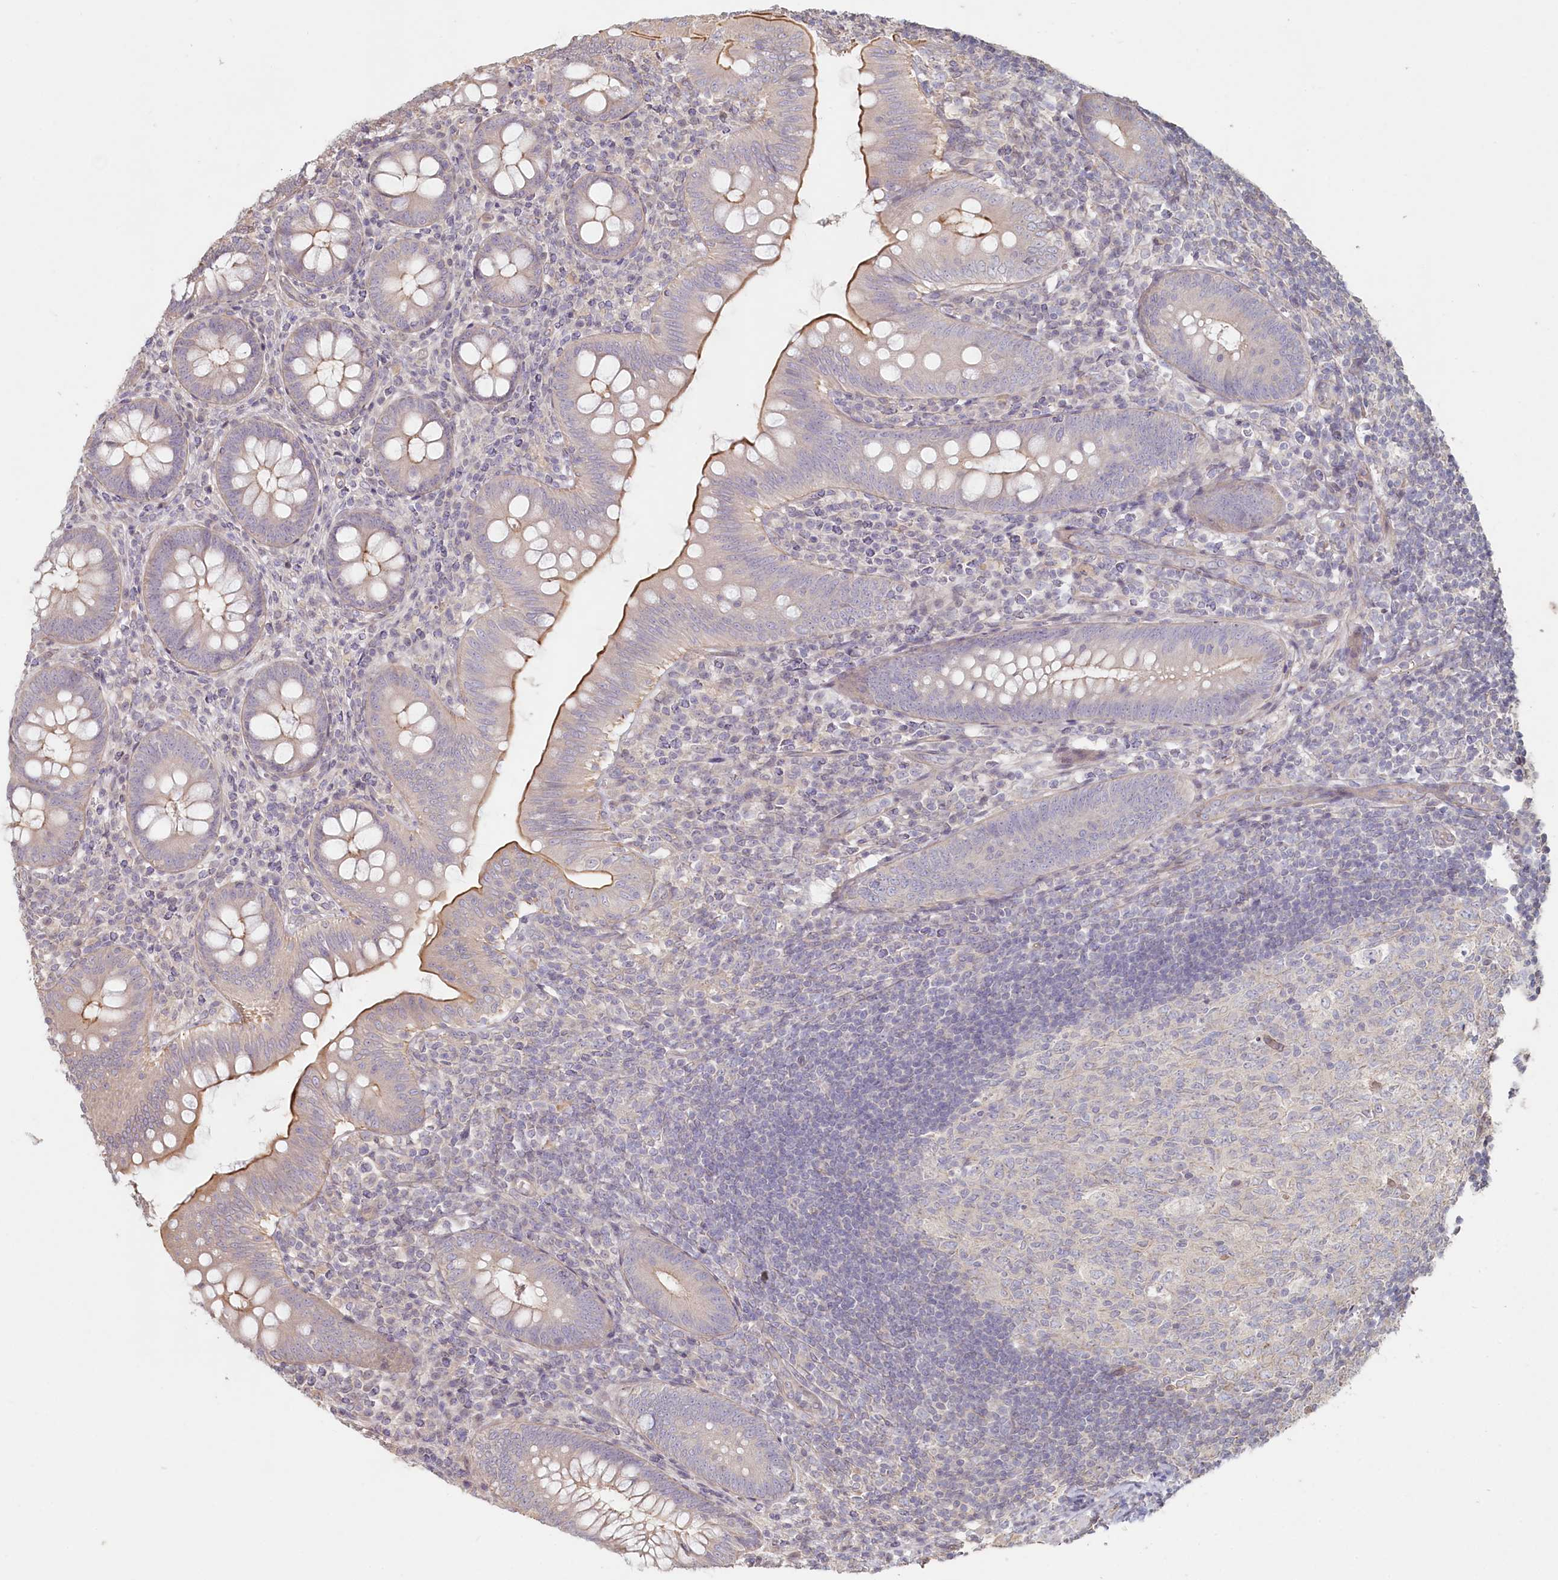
{"staining": {"intensity": "moderate", "quantity": "<25%", "location": "cytoplasmic/membranous"}, "tissue": "appendix", "cell_type": "Glandular cells", "image_type": "normal", "snomed": [{"axis": "morphology", "description": "Normal tissue, NOS"}, {"axis": "topography", "description": "Appendix"}], "caption": "IHC (DAB) staining of normal appendix exhibits moderate cytoplasmic/membranous protein staining in about <25% of glandular cells.", "gene": "TCHP", "patient": {"sex": "male", "age": 14}}